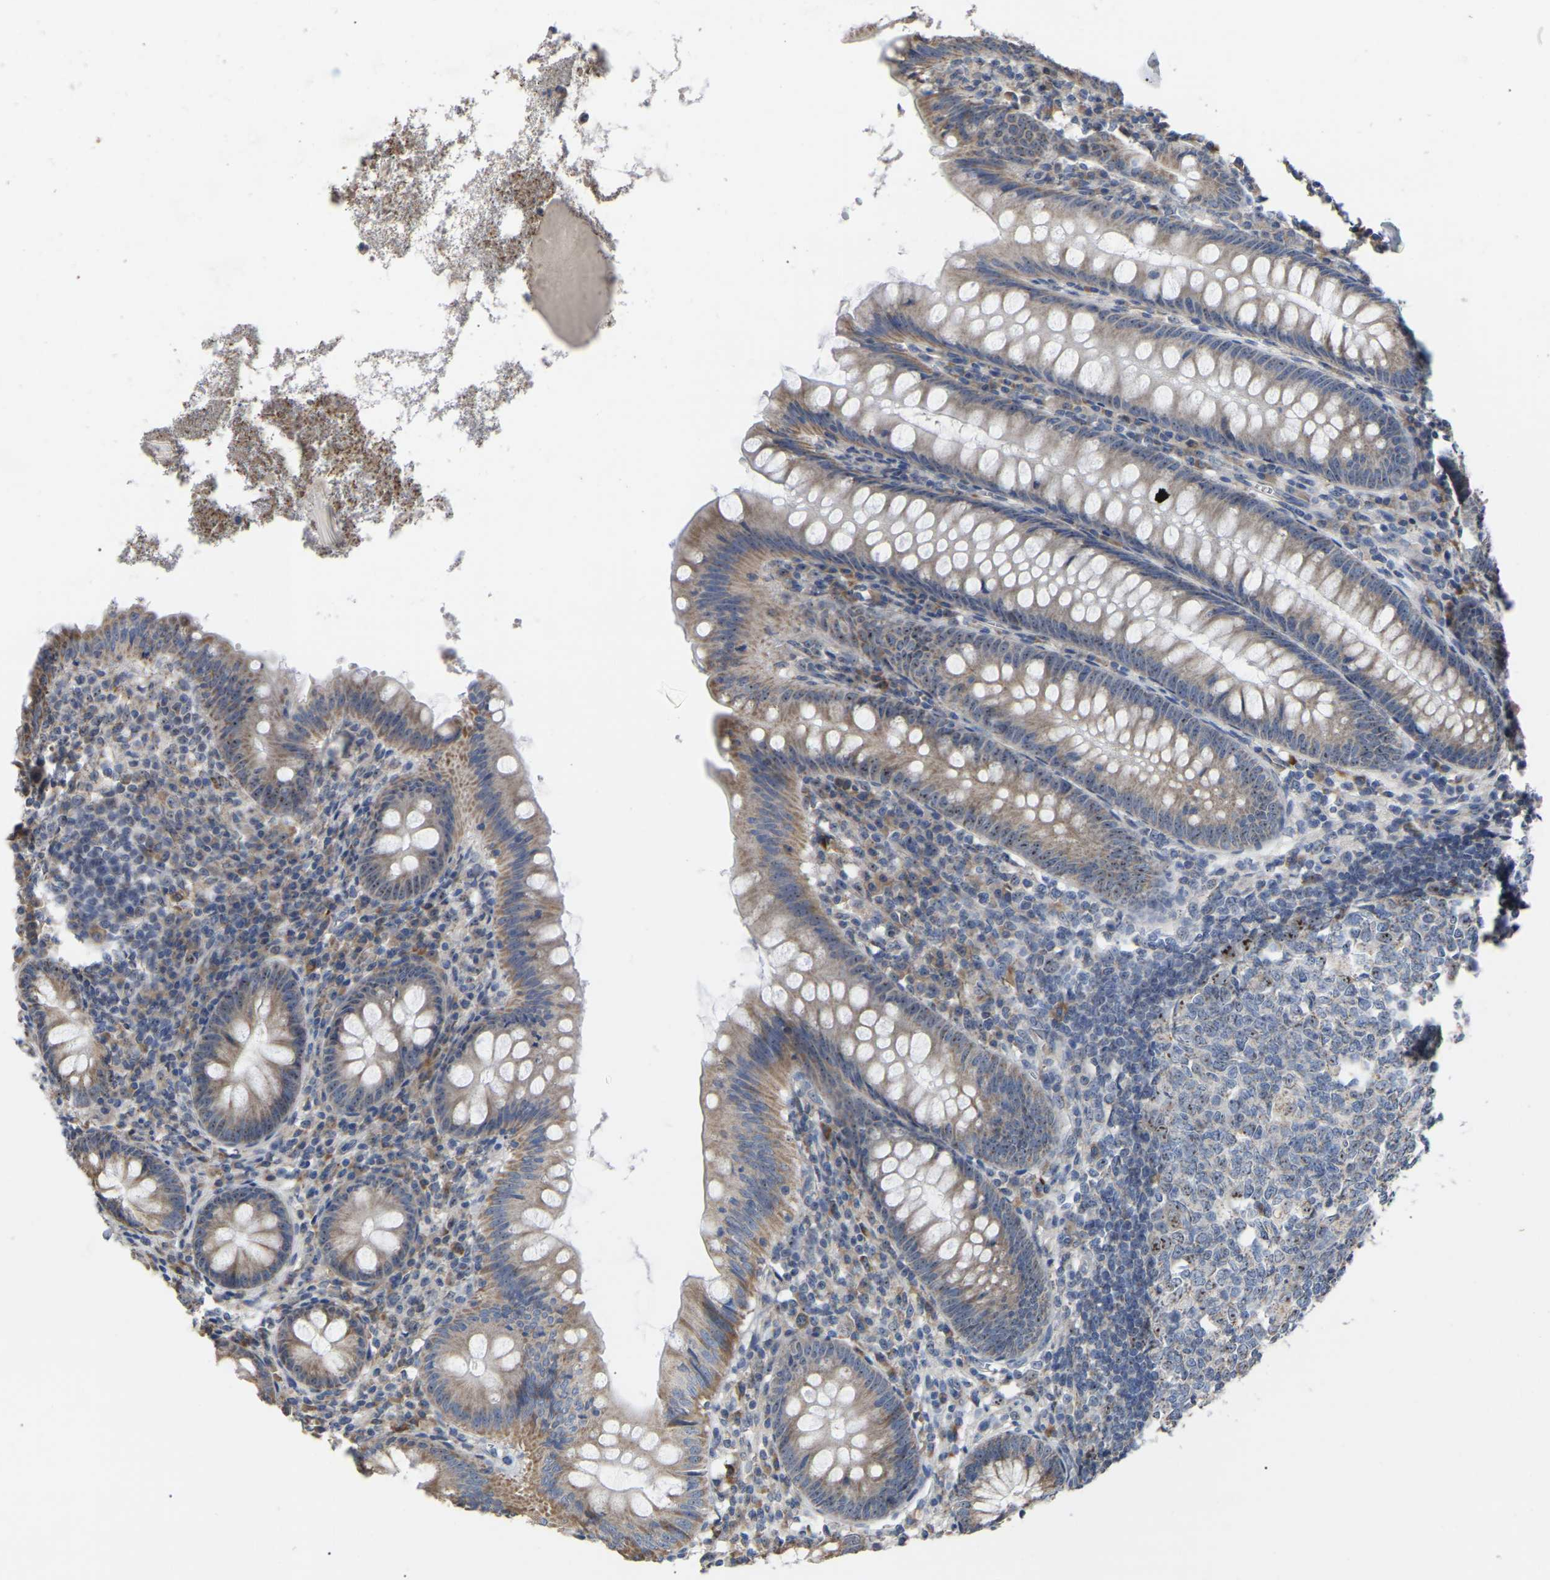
{"staining": {"intensity": "moderate", "quantity": ">75%", "location": "cytoplasmic/membranous,nuclear"}, "tissue": "appendix", "cell_type": "Glandular cells", "image_type": "normal", "snomed": [{"axis": "morphology", "description": "Normal tissue, NOS"}, {"axis": "topography", "description": "Appendix"}], "caption": "Appendix stained for a protein demonstrates moderate cytoplasmic/membranous,nuclear positivity in glandular cells. (DAB (3,3'-diaminobenzidine) IHC with brightfield microscopy, high magnification).", "gene": "NOP53", "patient": {"sex": "male", "age": 56}}